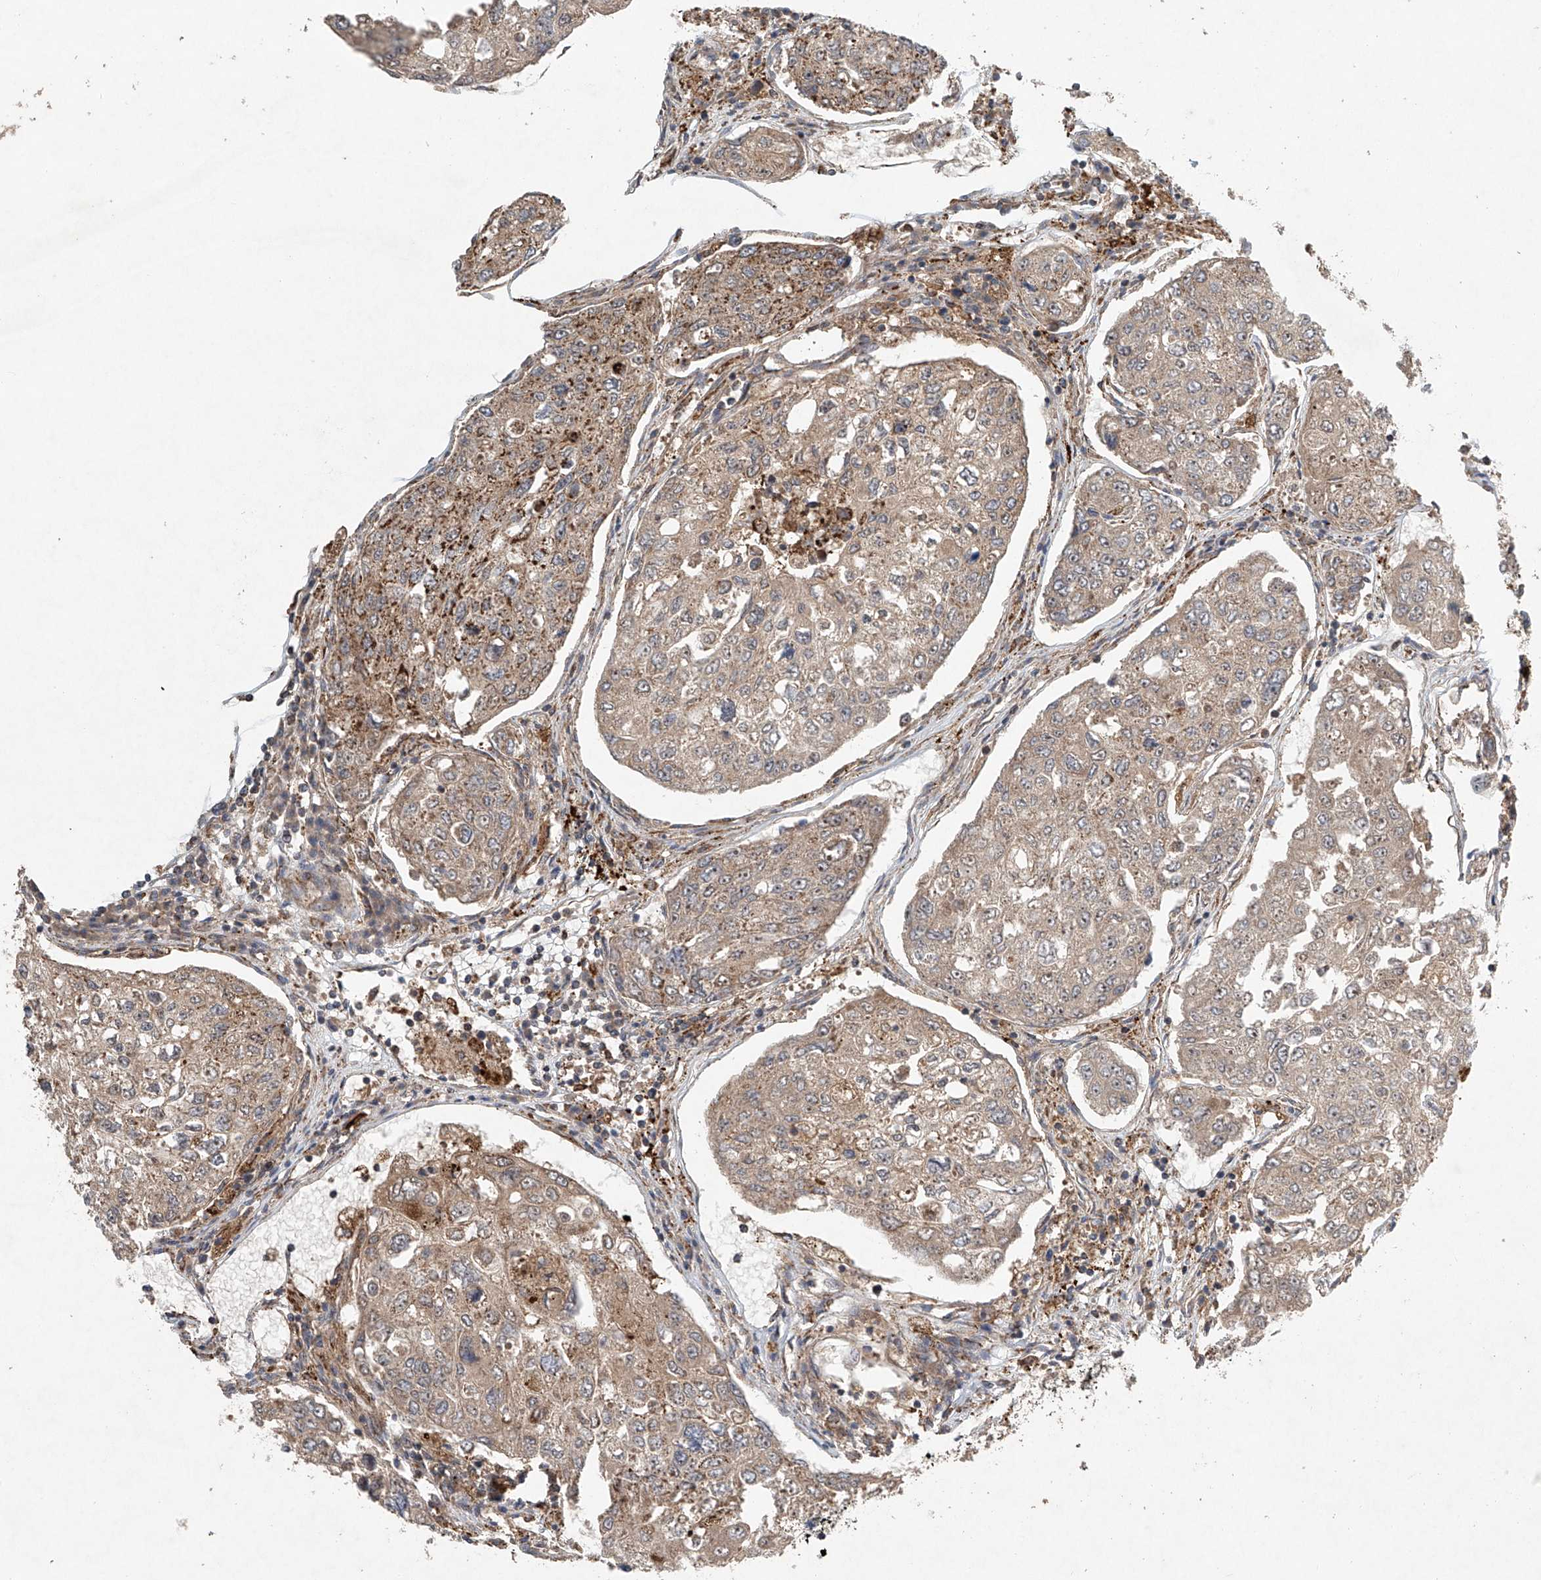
{"staining": {"intensity": "moderate", "quantity": ">75%", "location": "cytoplasmic/membranous"}, "tissue": "urothelial cancer", "cell_type": "Tumor cells", "image_type": "cancer", "snomed": [{"axis": "morphology", "description": "Urothelial carcinoma, High grade"}, {"axis": "topography", "description": "Lymph node"}, {"axis": "topography", "description": "Urinary bladder"}], "caption": "Urothelial cancer was stained to show a protein in brown. There is medium levels of moderate cytoplasmic/membranous staining in approximately >75% of tumor cells. (Stains: DAB (3,3'-diaminobenzidine) in brown, nuclei in blue, Microscopy: brightfield microscopy at high magnification).", "gene": "DCAF11", "patient": {"sex": "male", "age": 51}}